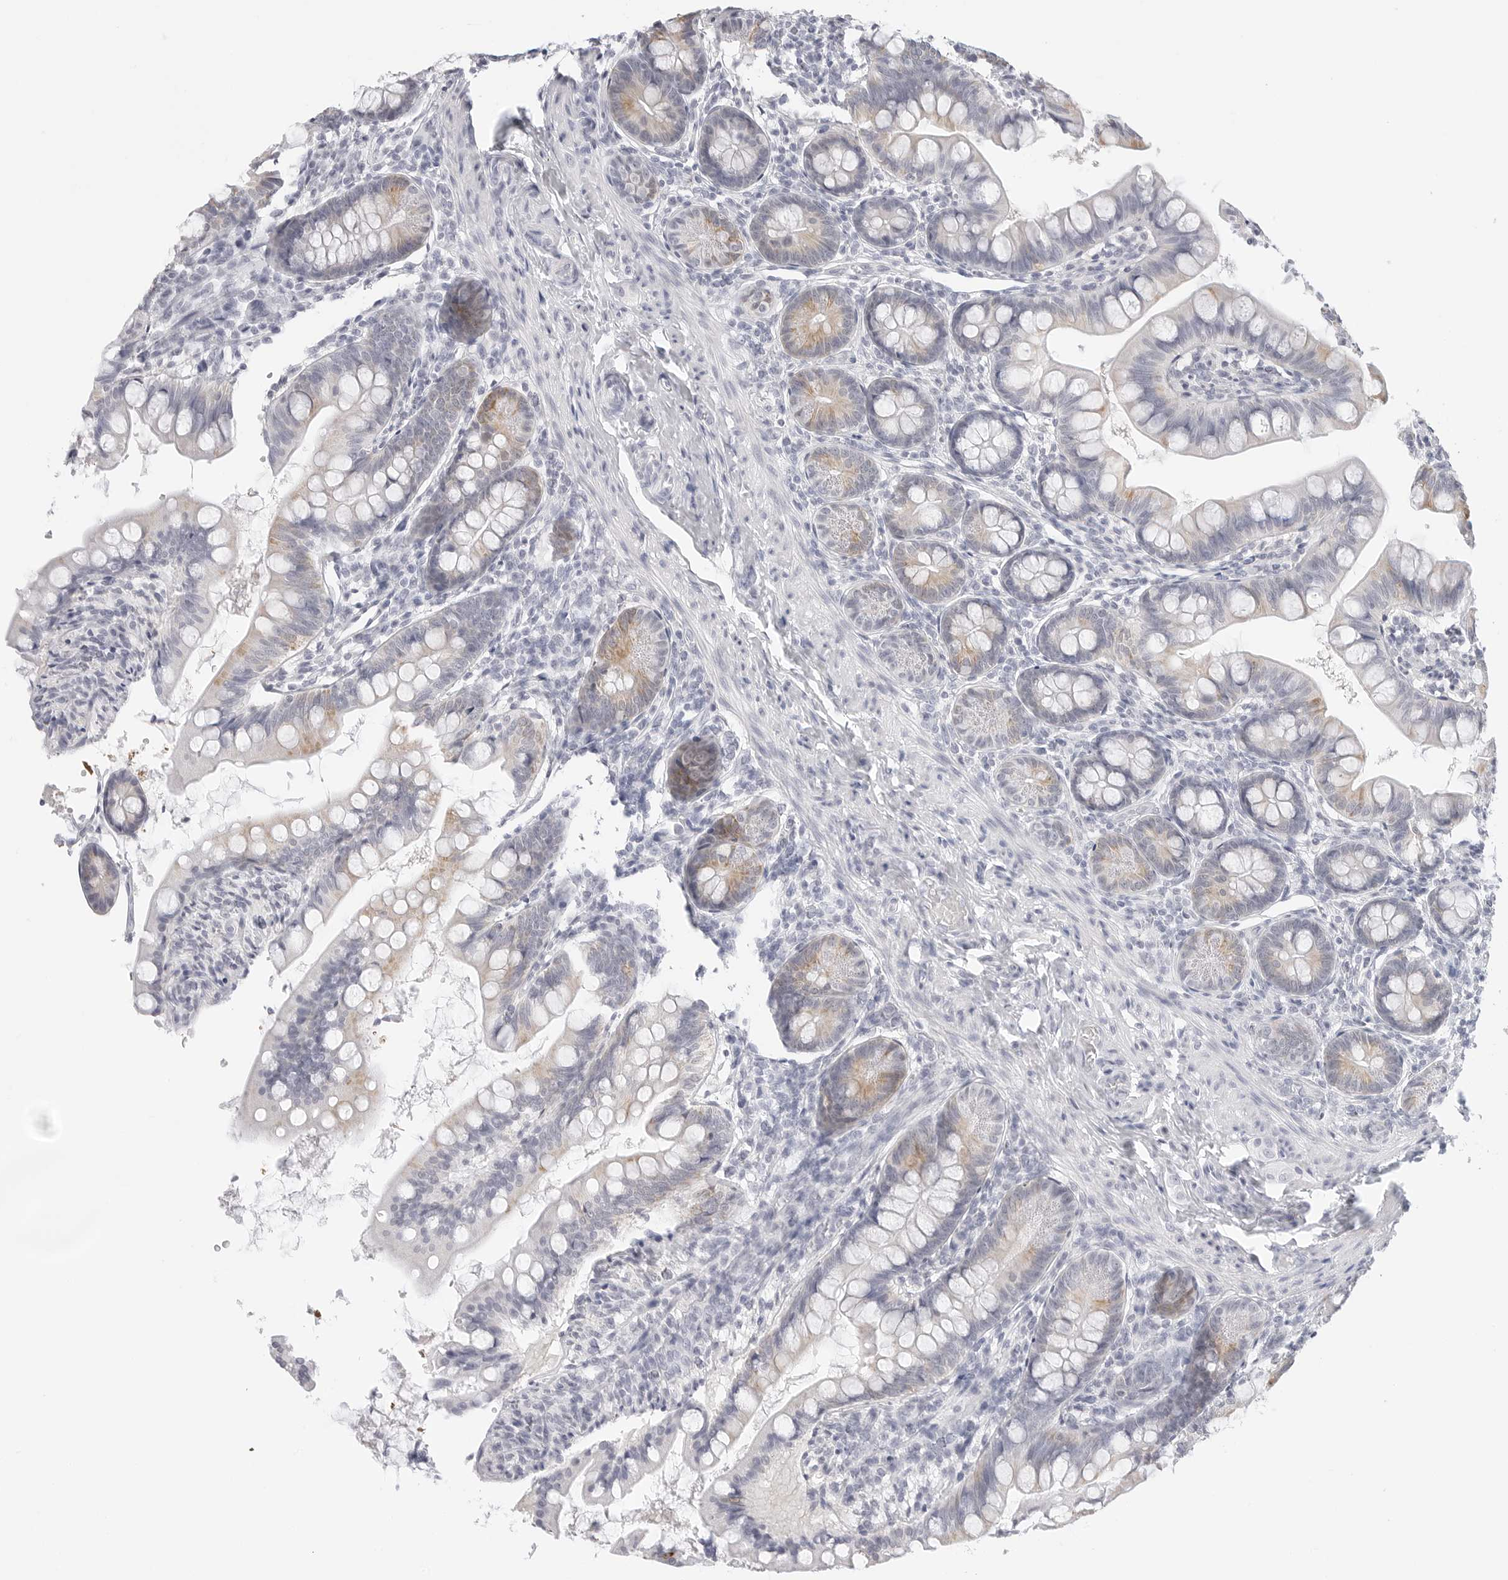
{"staining": {"intensity": "moderate", "quantity": "<25%", "location": "cytoplasmic/membranous"}, "tissue": "small intestine", "cell_type": "Glandular cells", "image_type": "normal", "snomed": [{"axis": "morphology", "description": "Normal tissue, NOS"}, {"axis": "topography", "description": "Small intestine"}], "caption": "The immunohistochemical stain labels moderate cytoplasmic/membranous expression in glandular cells of unremarkable small intestine.", "gene": "HMGCS2", "patient": {"sex": "male", "age": 7}}